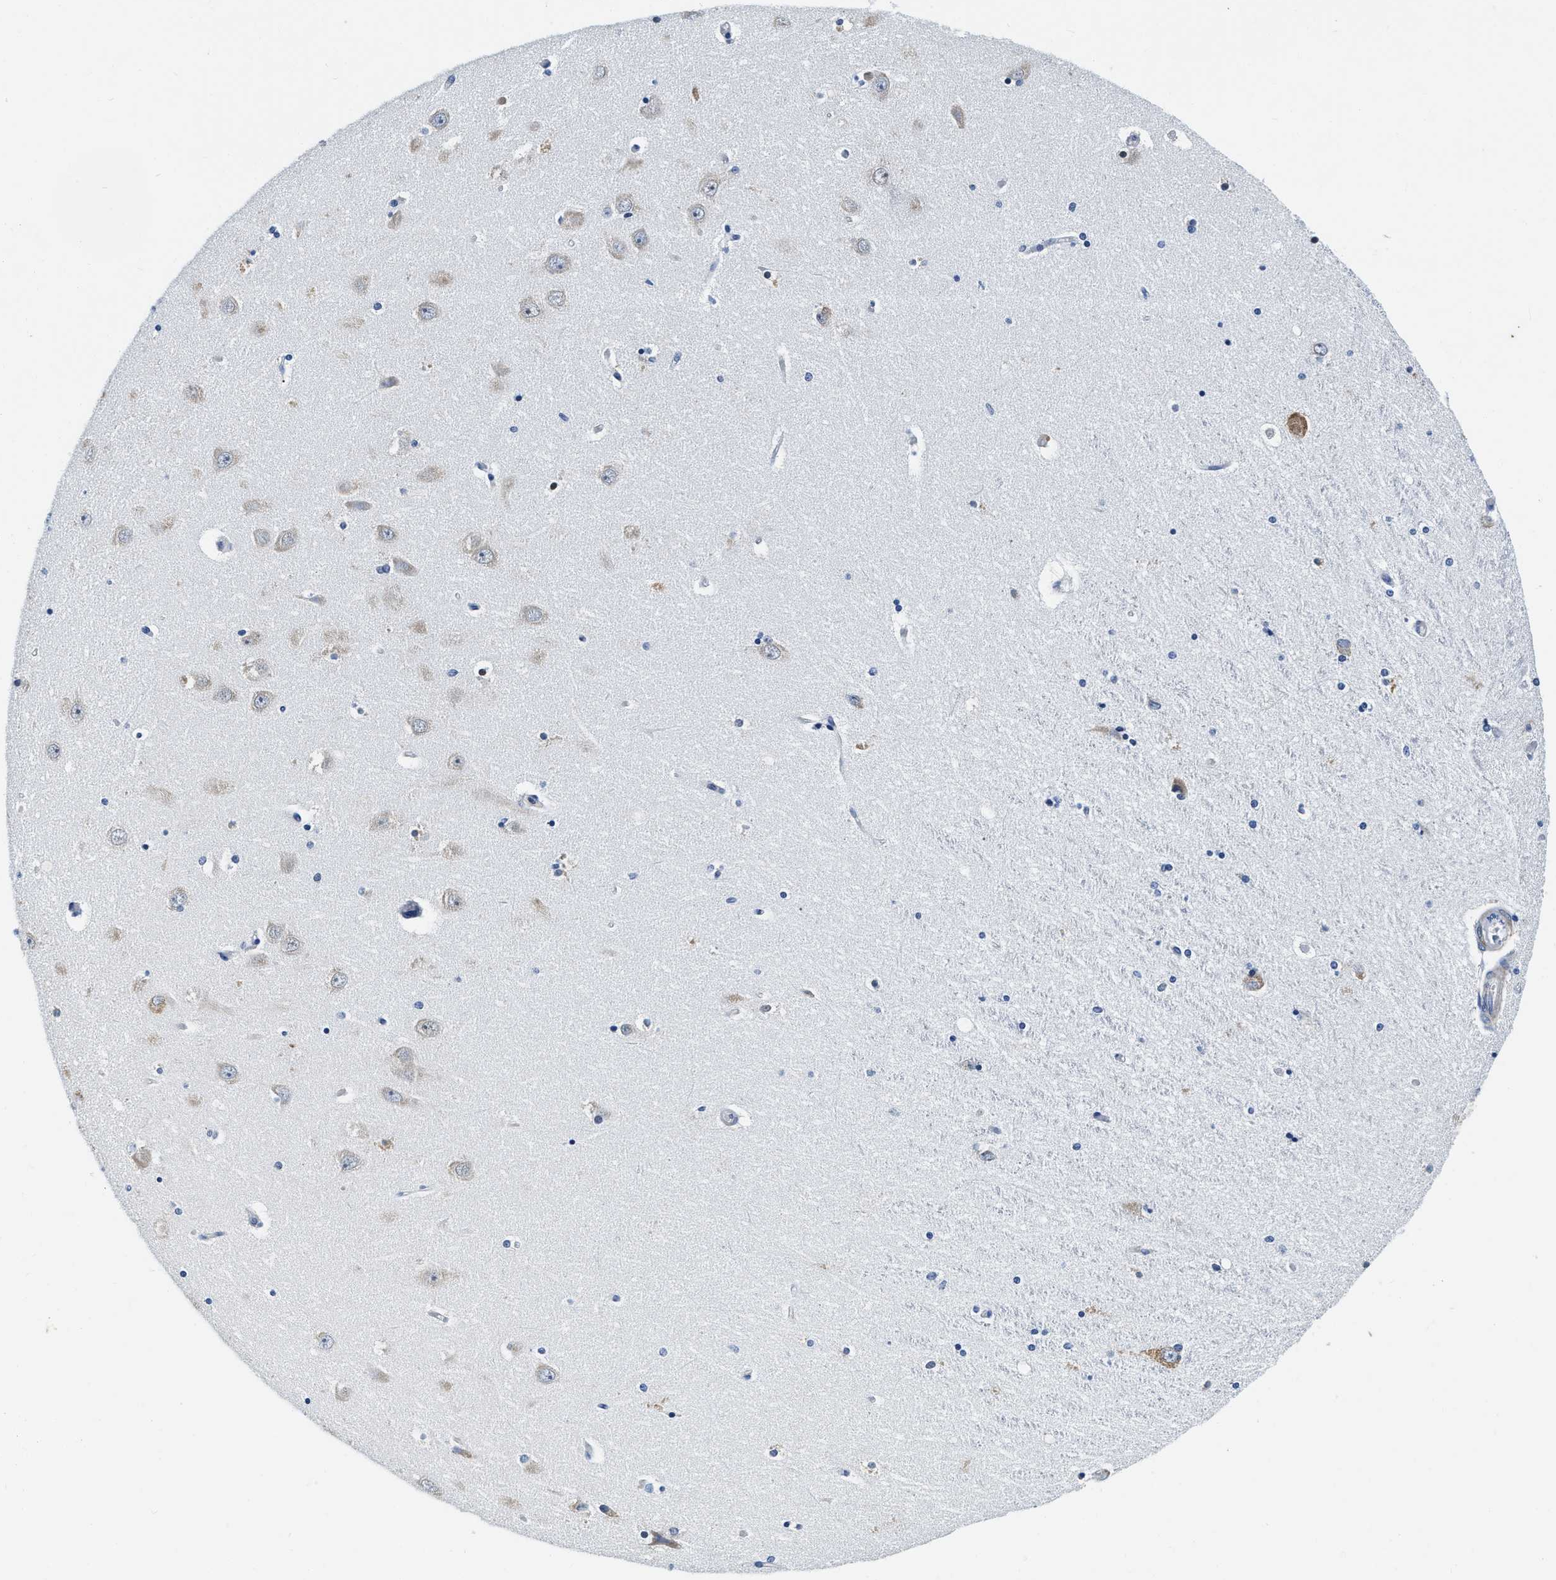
{"staining": {"intensity": "negative", "quantity": "none", "location": "none"}, "tissue": "hippocampus", "cell_type": "Glial cells", "image_type": "normal", "snomed": [{"axis": "morphology", "description": "Normal tissue, NOS"}, {"axis": "topography", "description": "Hippocampus"}], "caption": "A histopathology image of human hippocampus is negative for staining in glial cells. (Brightfield microscopy of DAB IHC at high magnification).", "gene": "EIF2AK2", "patient": {"sex": "female", "age": 54}}